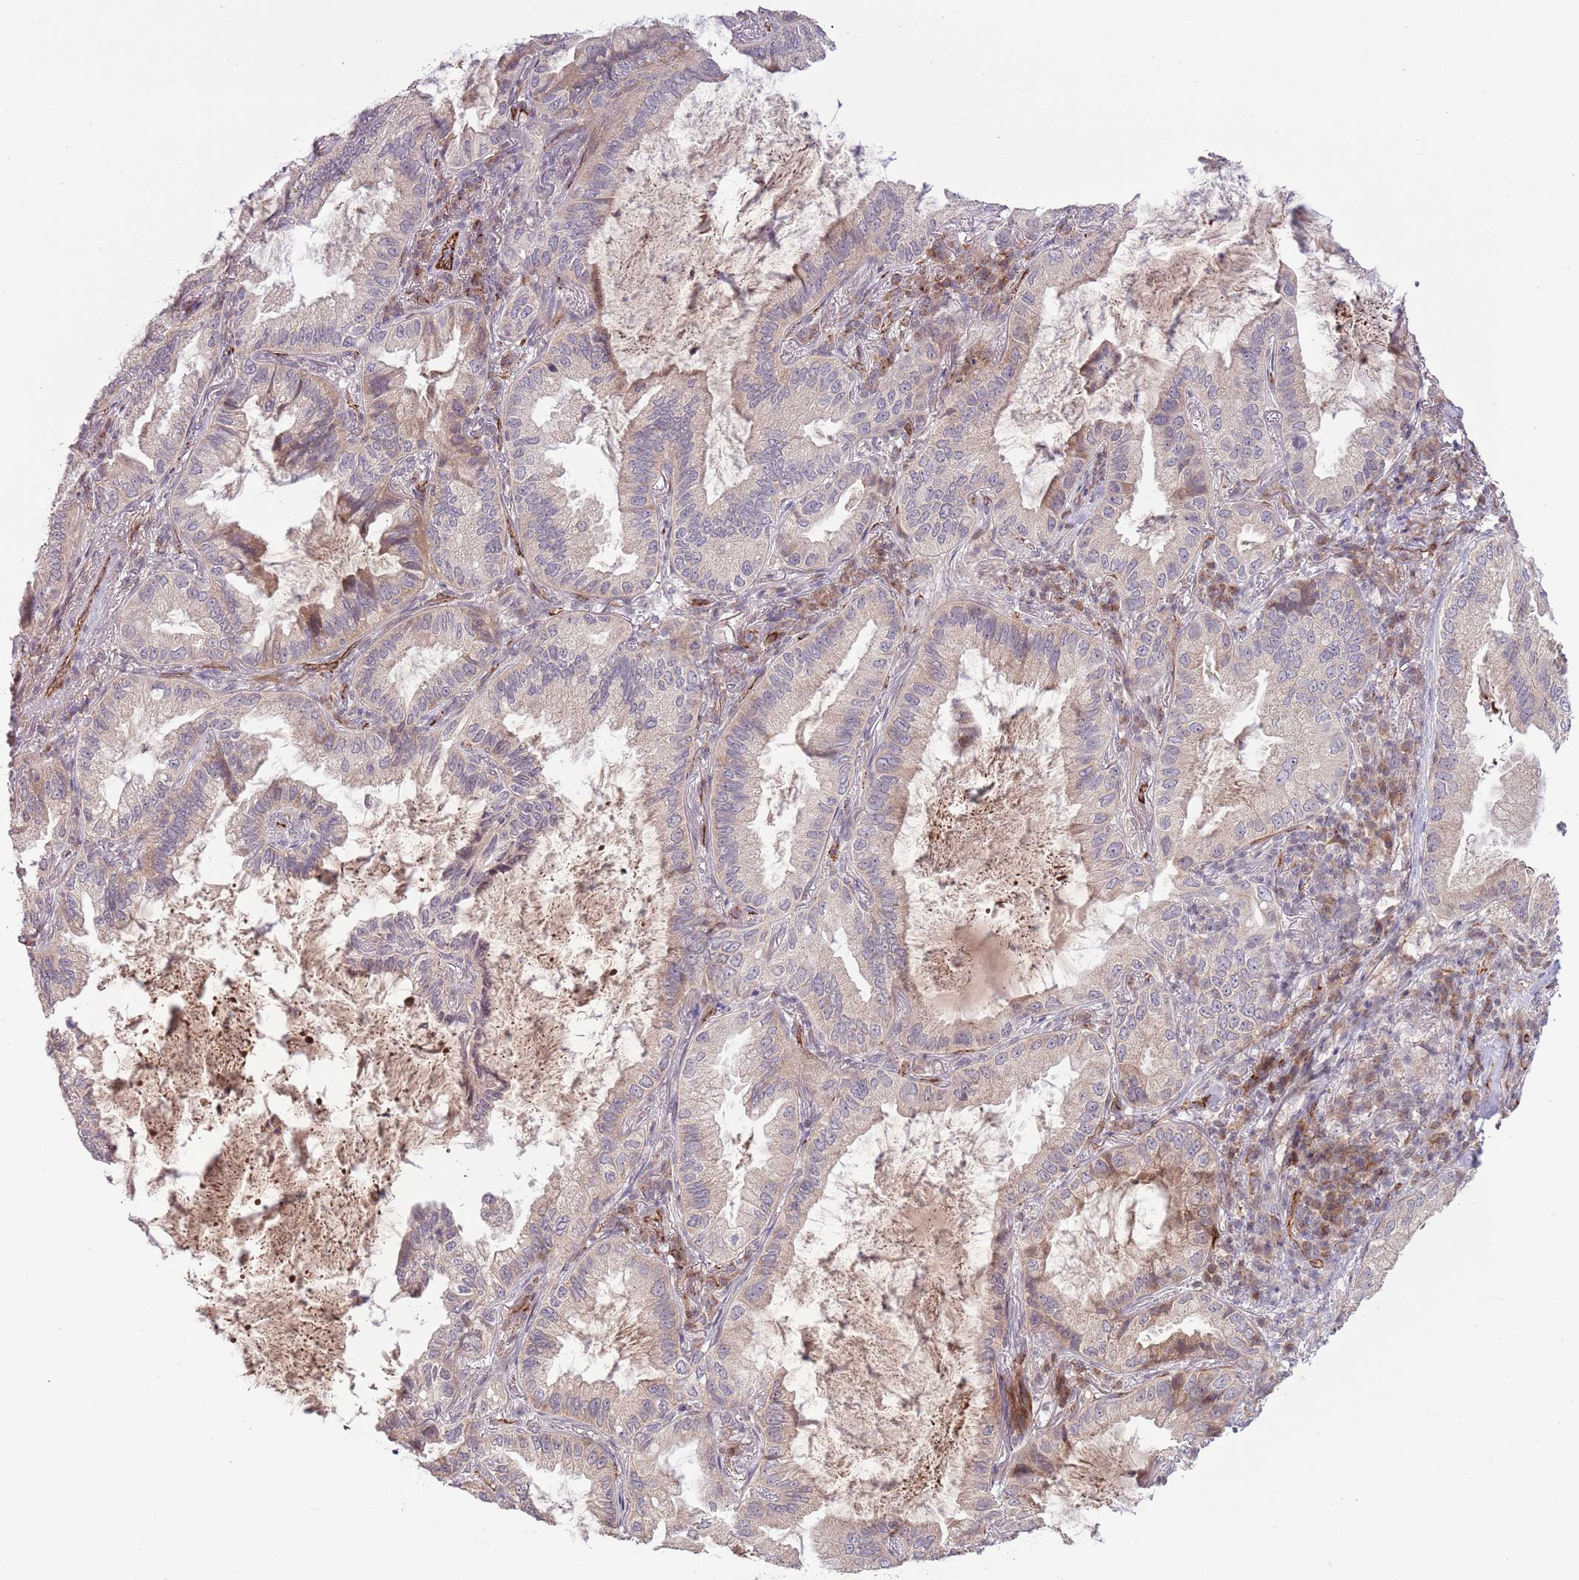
{"staining": {"intensity": "weak", "quantity": "<25%", "location": "cytoplasmic/membranous"}, "tissue": "lung cancer", "cell_type": "Tumor cells", "image_type": "cancer", "snomed": [{"axis": "morphology", "description": "Adenocarcinoma, NOS"}, {"axis": "topography", "description": "Lung"}], "caption": "Lung cancer stained for a protein using immunohistochemistry (IHC) shows no positivity tumor cells.", "gene": "DPP10", "patient": {"sex": "female", "age": 69}}